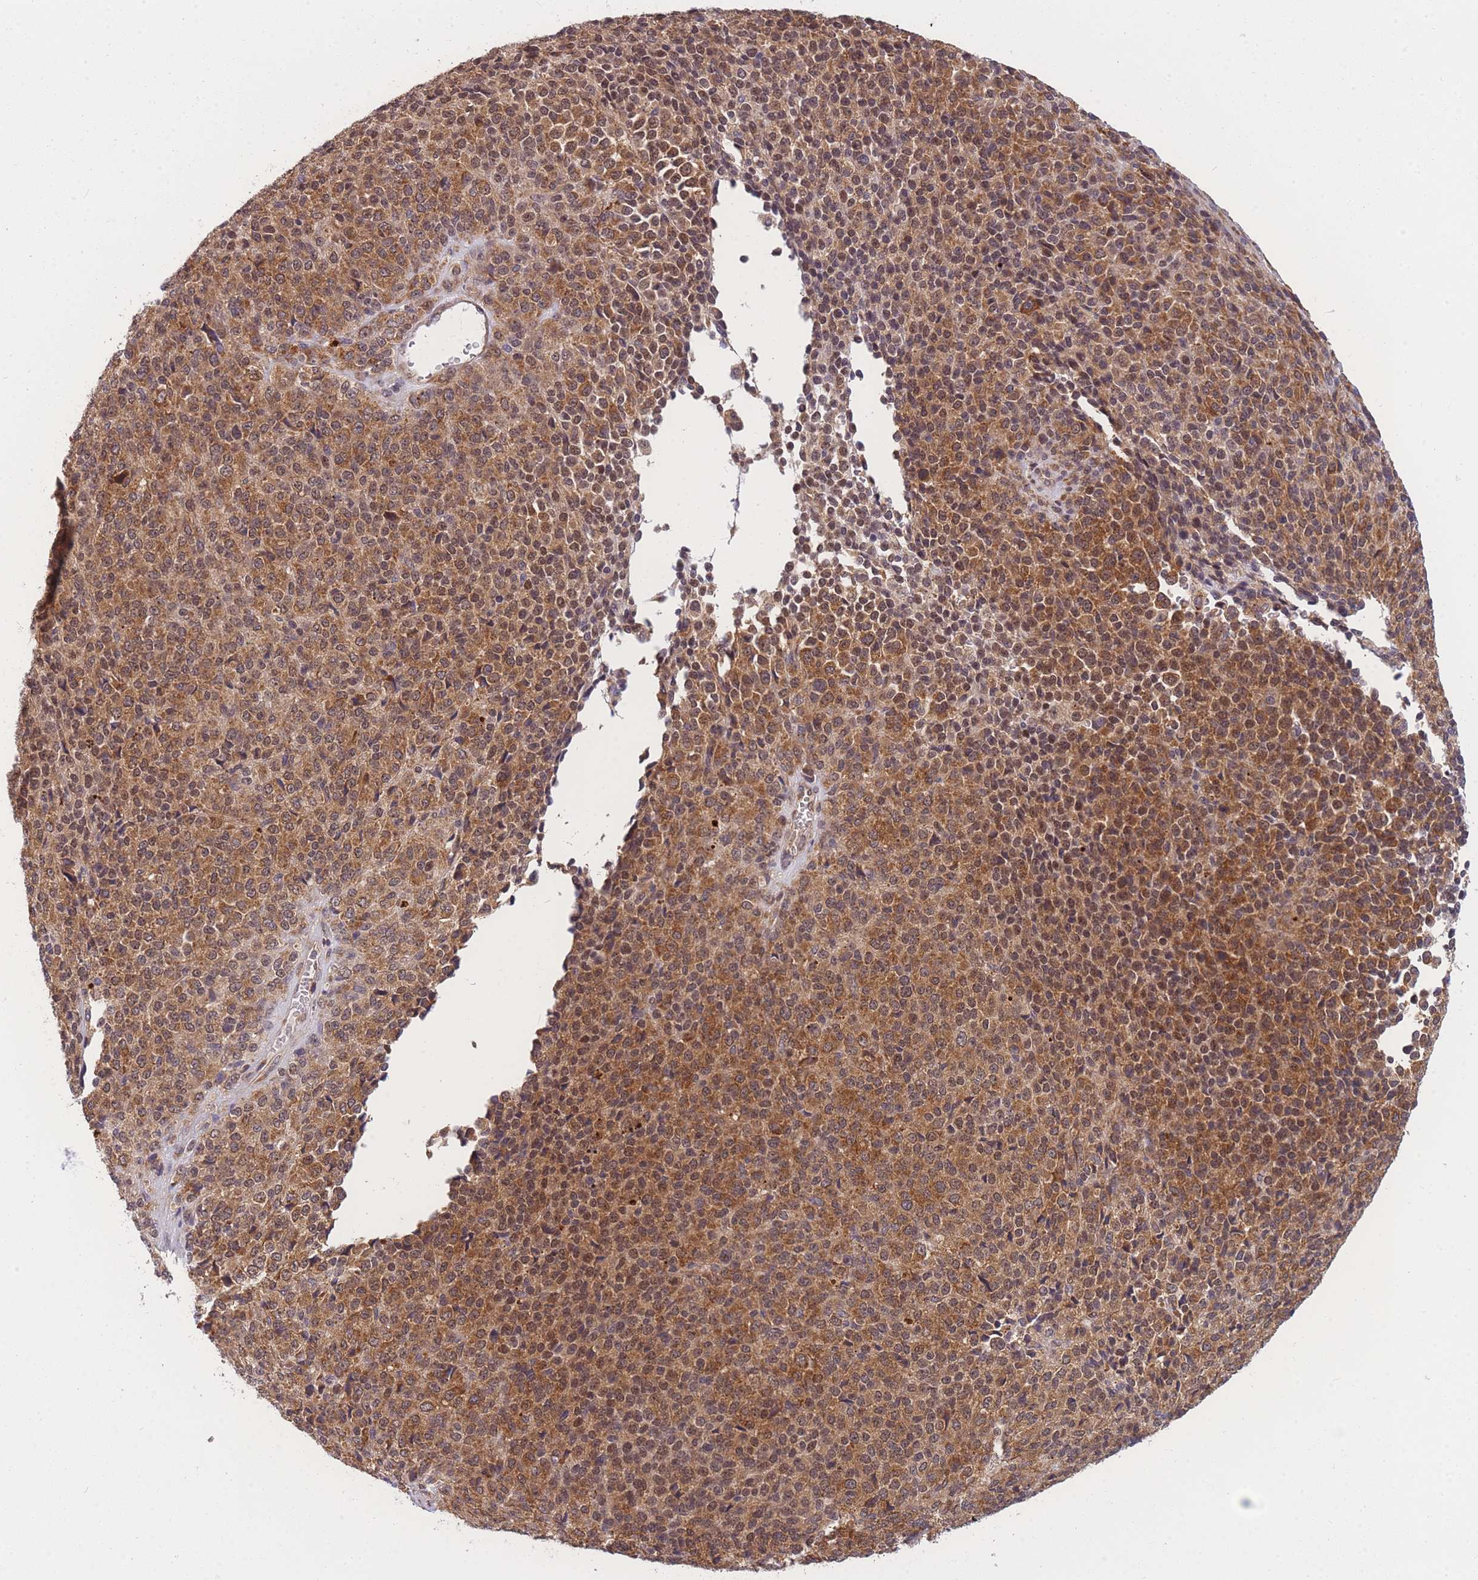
{"staining": {"intensity": "moderate", "quantity": ">75%", "location": "cytoplasmic/membranous"}, "tissue": "melanoma", "cell_type": "Tumor cells", "image_type": "cancer", "snomed": [{"axis": "morphology", "description": "Malignant melanoma, Metastatic site"}, {"axis": "topography", "description": "Brain"}], "caption": "High-power microscopy captured an immunohistochemistry micrograph of melanoma, revealing moderate cytoplasmic/membranous staining in approximately >75% of tumor cells.", "gene": "MRPL23", "patient": {"sex": "female", "age": 56}}